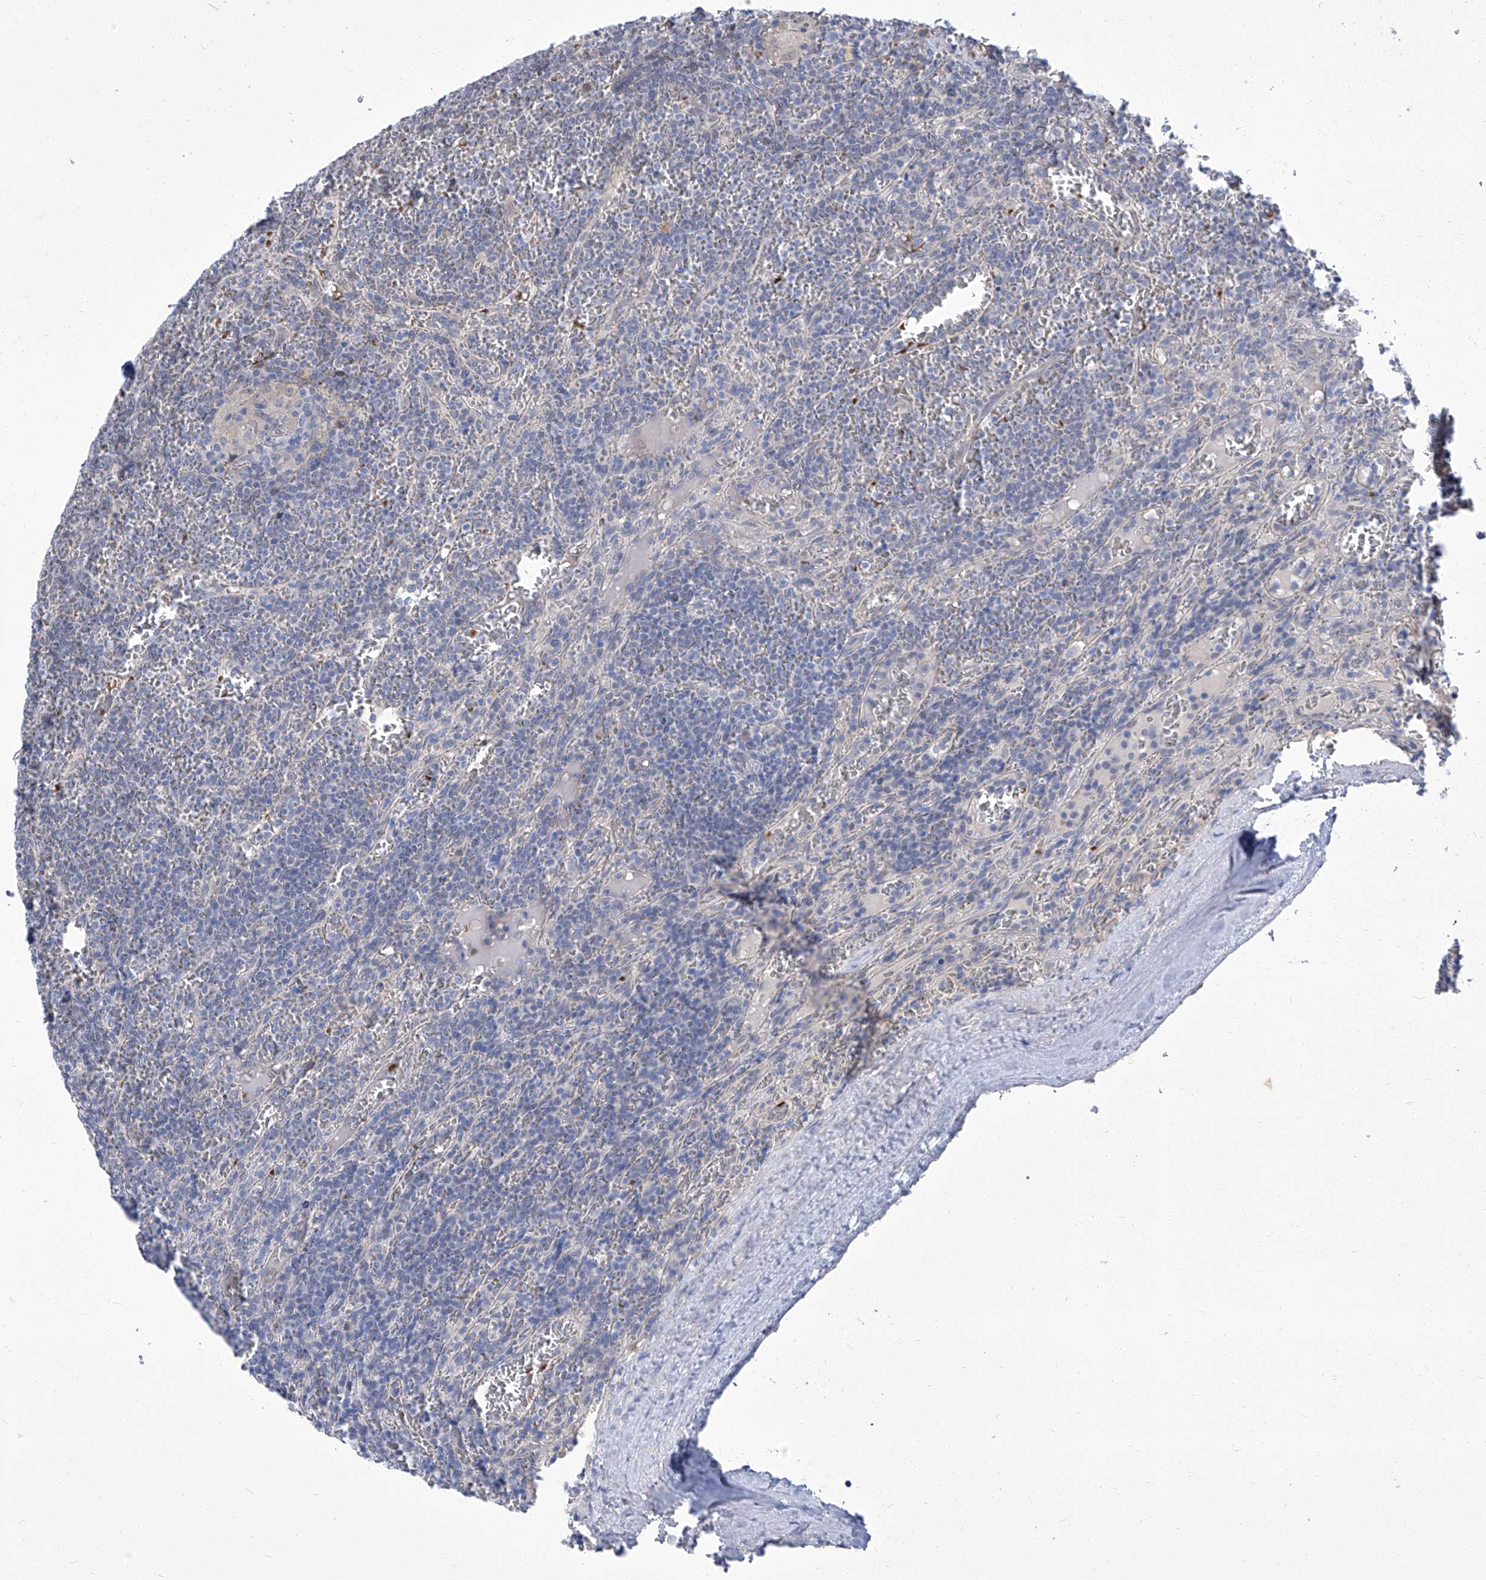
{"staining": {"intensity": "negative", "quantity": "none", "location": "none"}, "tissue": "lymphoma", "cell_type": "Tumor cells", "image_type": "cancer", "snomed": [{"axis": "morphology", "description": "Malignant lymphoma, non-Hodgkin's type, Low grade"}, {"axis": "topography", "description": "Spleen"}], "caption": "Malignant lymphoma, non-Hodgkin's type (low-grade) was stained to show a protein in brown. There is no significant staining in tumor cells.", "gene": "PARD3", "patient": {"sex": "female", "age": 19}}